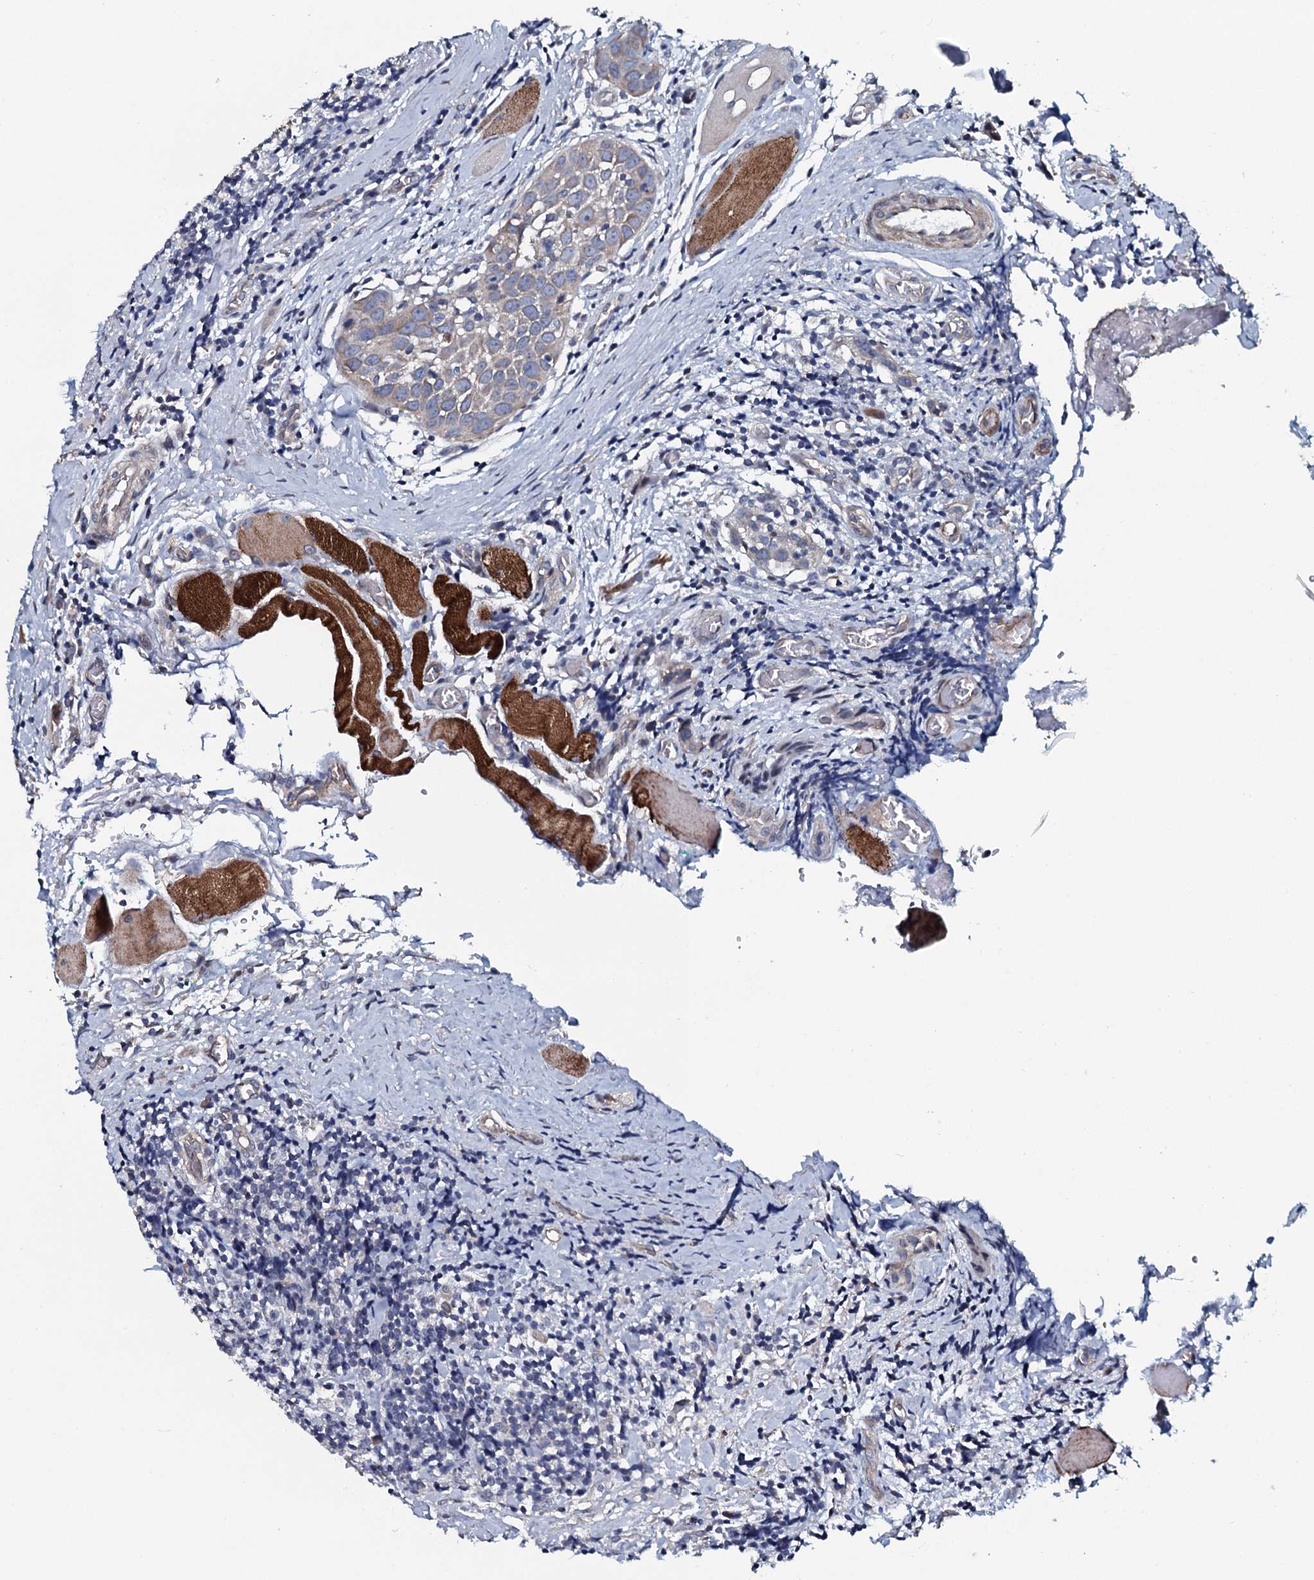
{"staining": {"intensity": "weak", "quantity": "<25%", "location": "cytoplasmic/membranous"}, "tissue": "head and neck cancer", "cell_type": "Tumor cells", "image_type": "cancer", "snomed": [{"axis": "morphology", "description": "Squamous cell carcinoma, NOS"}, {"axis": "topography", "description": "Oral tissue"}, {"axis": "topography", "description": "Head-Neck"}], "caption": "Tumor cells are negative for brown protein staining in squamous cell carcinoma (head and neck). (DAB (3,3'-diaminobenzidine) IHC visualized using brightfield microscopy, high magnification).", "gene": "KCTD4", "patient": {"sex": "female", "age": 50}}